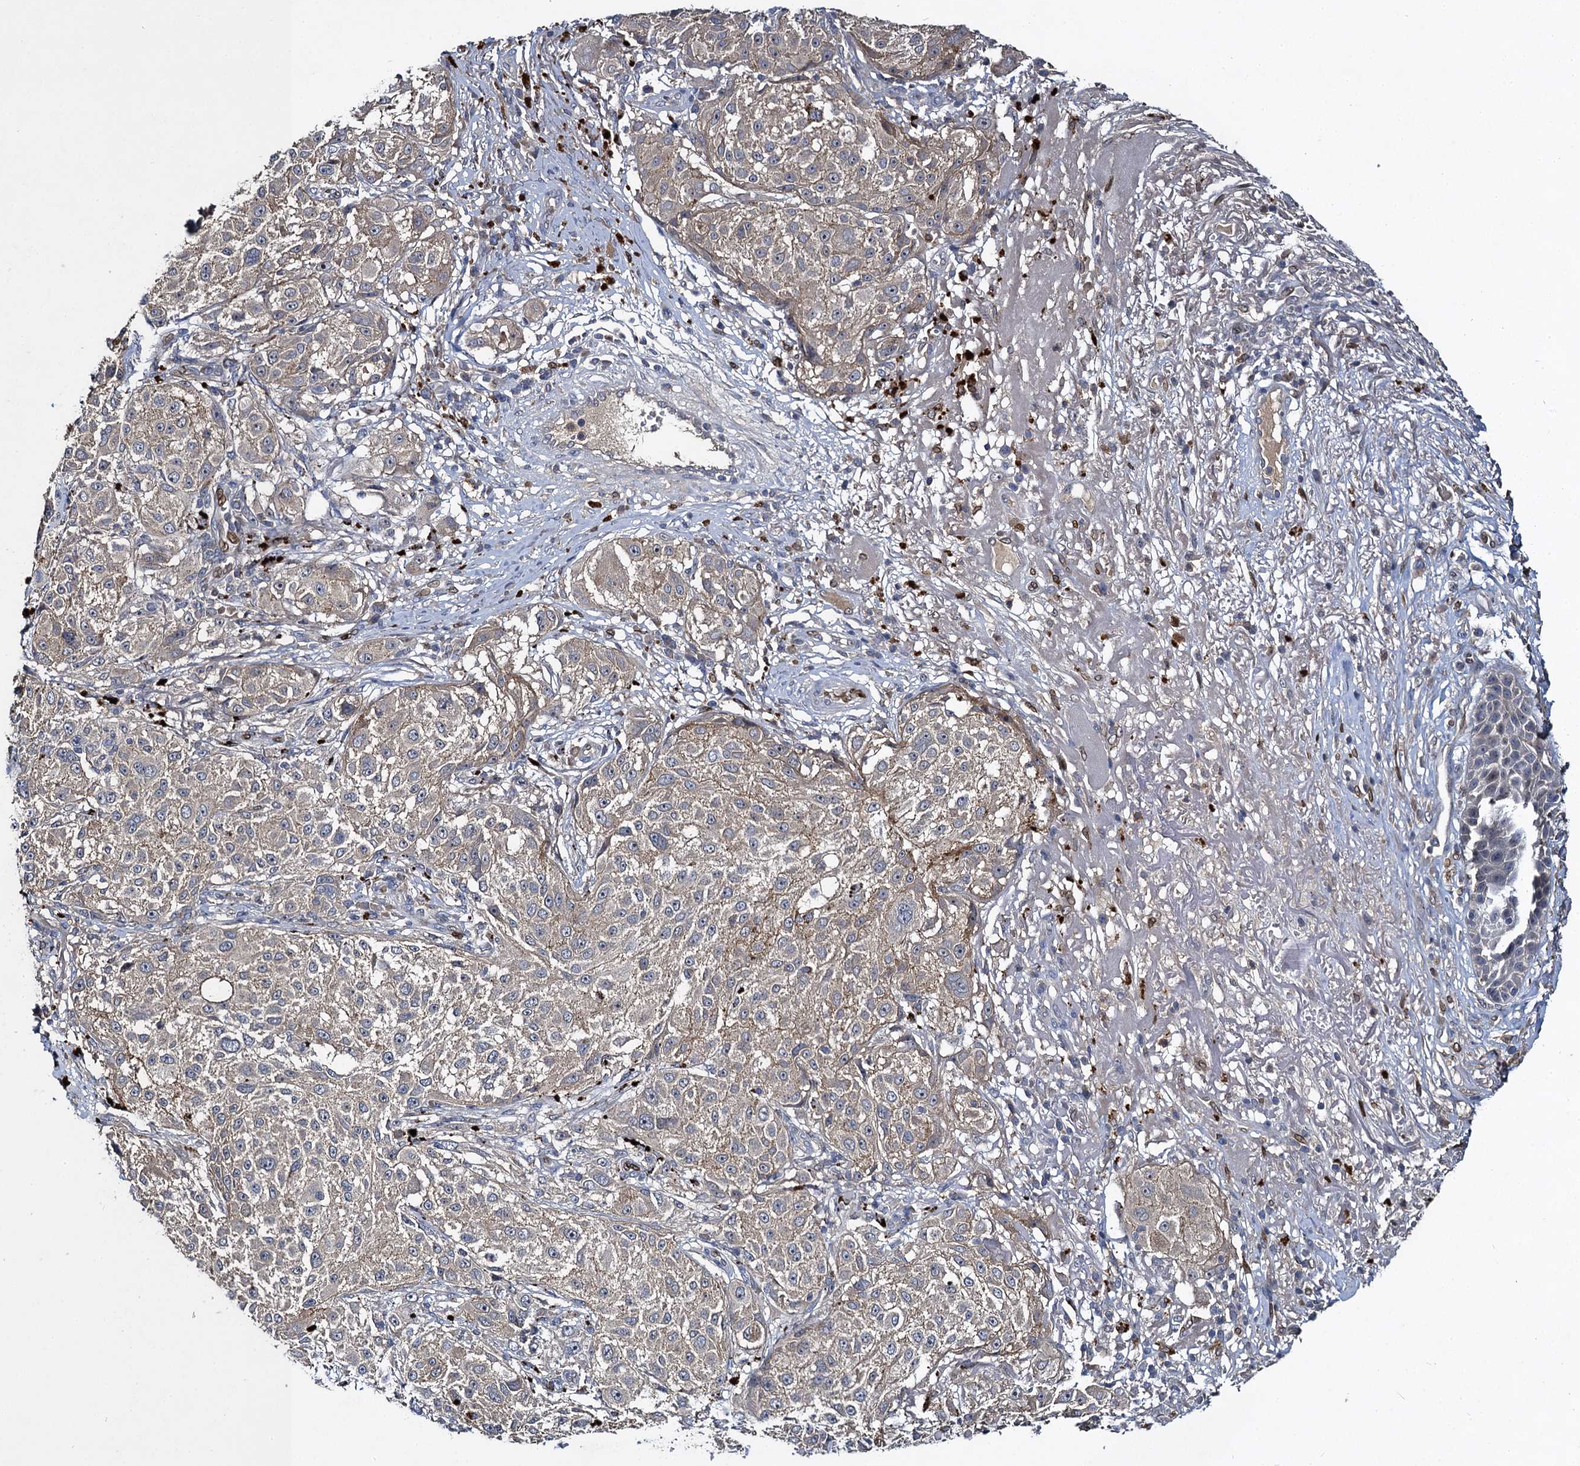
{"staining": {"intensity": "weak", "quantity": "25%-75%", "location": "cytoplasmic/membranous"}, "tissue": "melanoma", "cell_type": "Tumor cells", "image_type": "cancer", "snomed": [{"axis": "morphology", "description": "Necrosis, NOS"}, {"axis": "morphology", "description": "Malignant melanoma, NOS"}, {"axis": "topography", "description": "Skin"}], "caption": "High-magnification brightfield microscopy of malignant melanoma stained with DAB (3,3'-diaminobenzidine) (brown) and counterstained with hematoxylin (blue). tumor cells exhibit weak cytoplasmic/membranous staining is present in approximately25%-75% of cells.", "gene": "SLC11A2", "patient": {"sex": "female", "age": 87}}